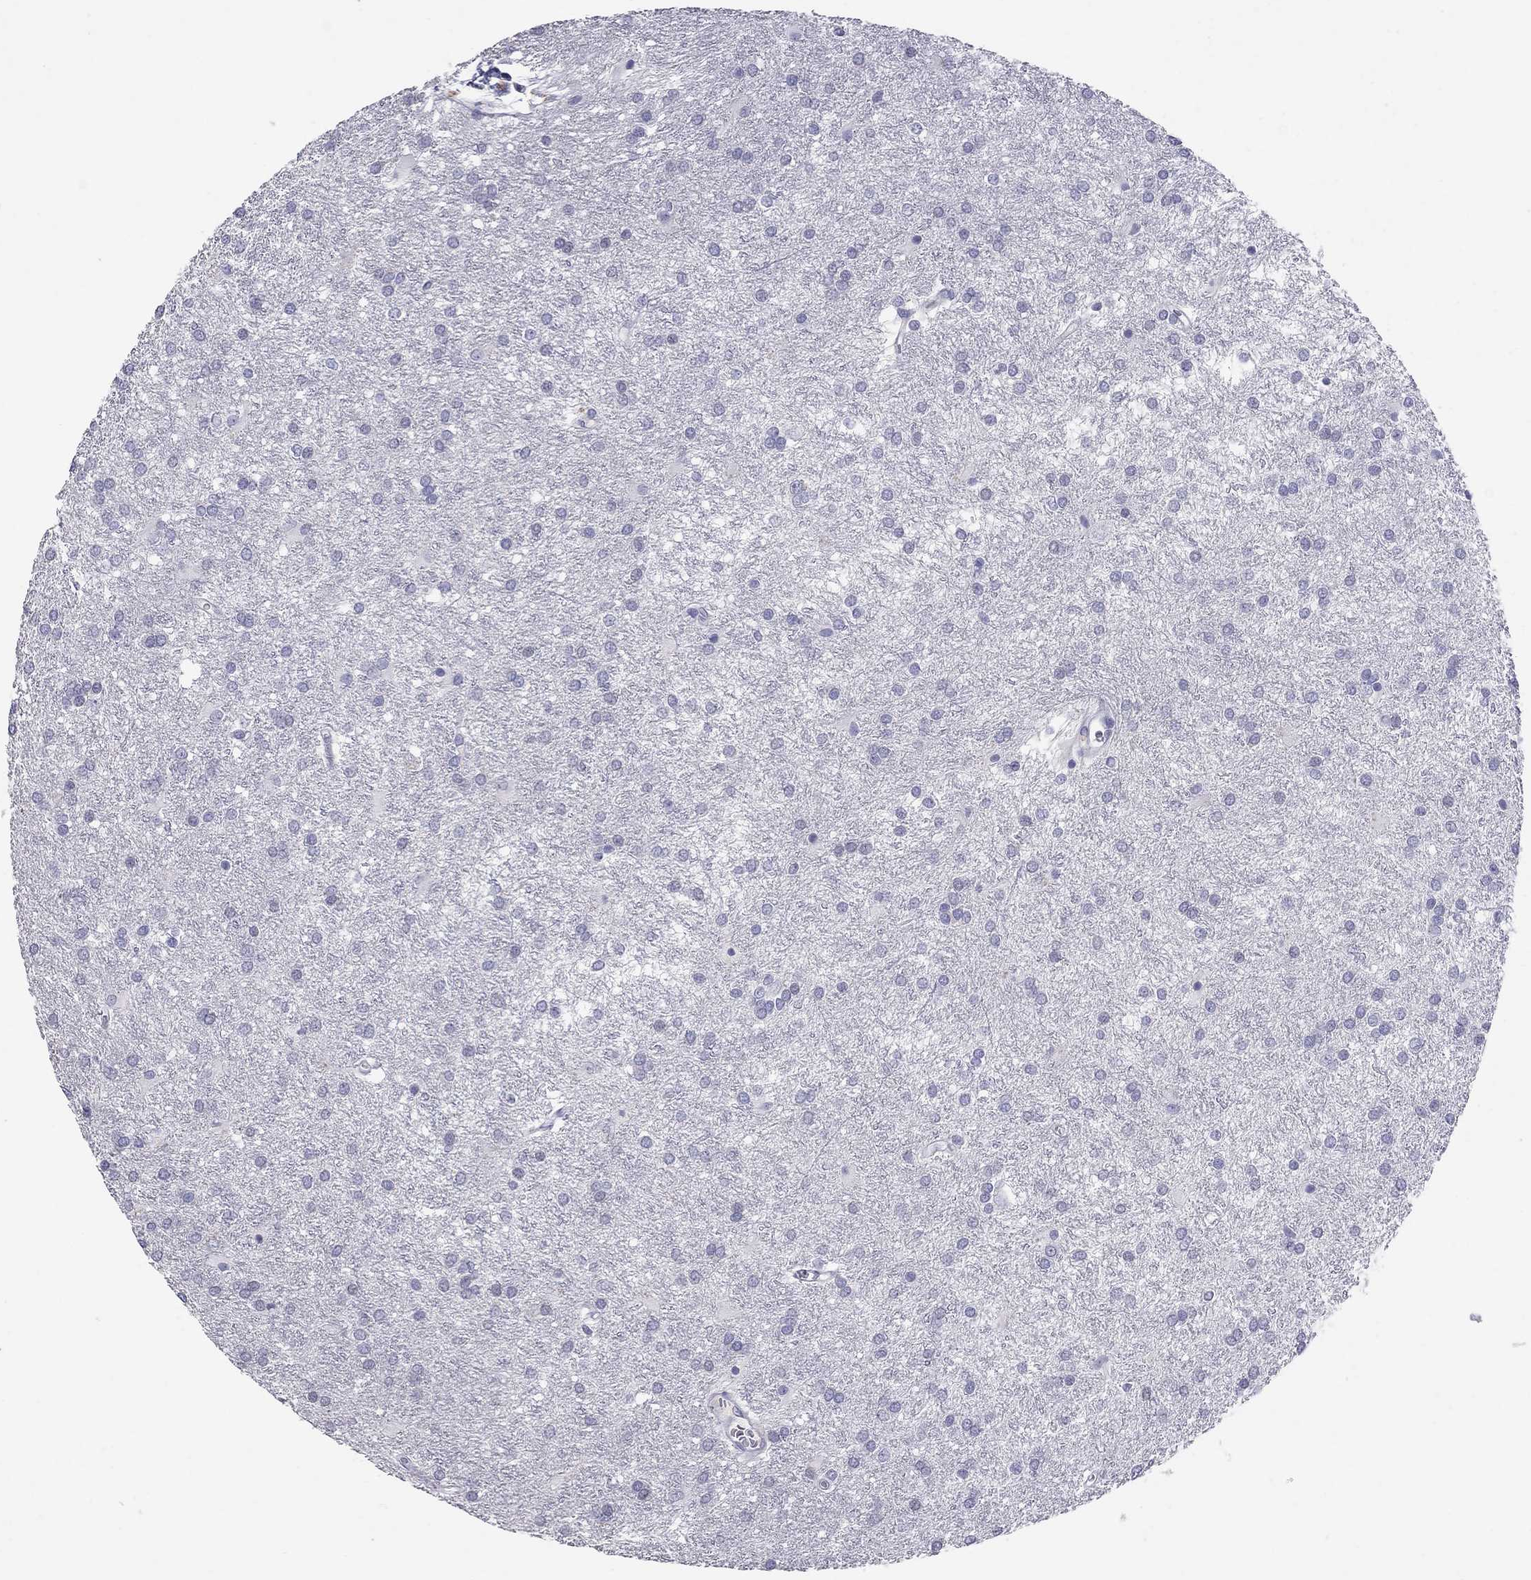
{"staining": {"intensity": "negative", "quantity": "none", "location": "none"}, "tissue": "glioma", "cell_type": "Tumor cells", "image_type": "cancer", "snomed": [{"axis": "morphology", "description": "Glioma, malignant, Low grade"}, {"axis": "topography", "description": "Brain"}], "caption": "Malignant glioma (low-grade) was stained to show a protein in brown. There is no significant positivity in tumor cells.", "gene": "MUC16", "patient": {"sex": "female", "age": 32}}